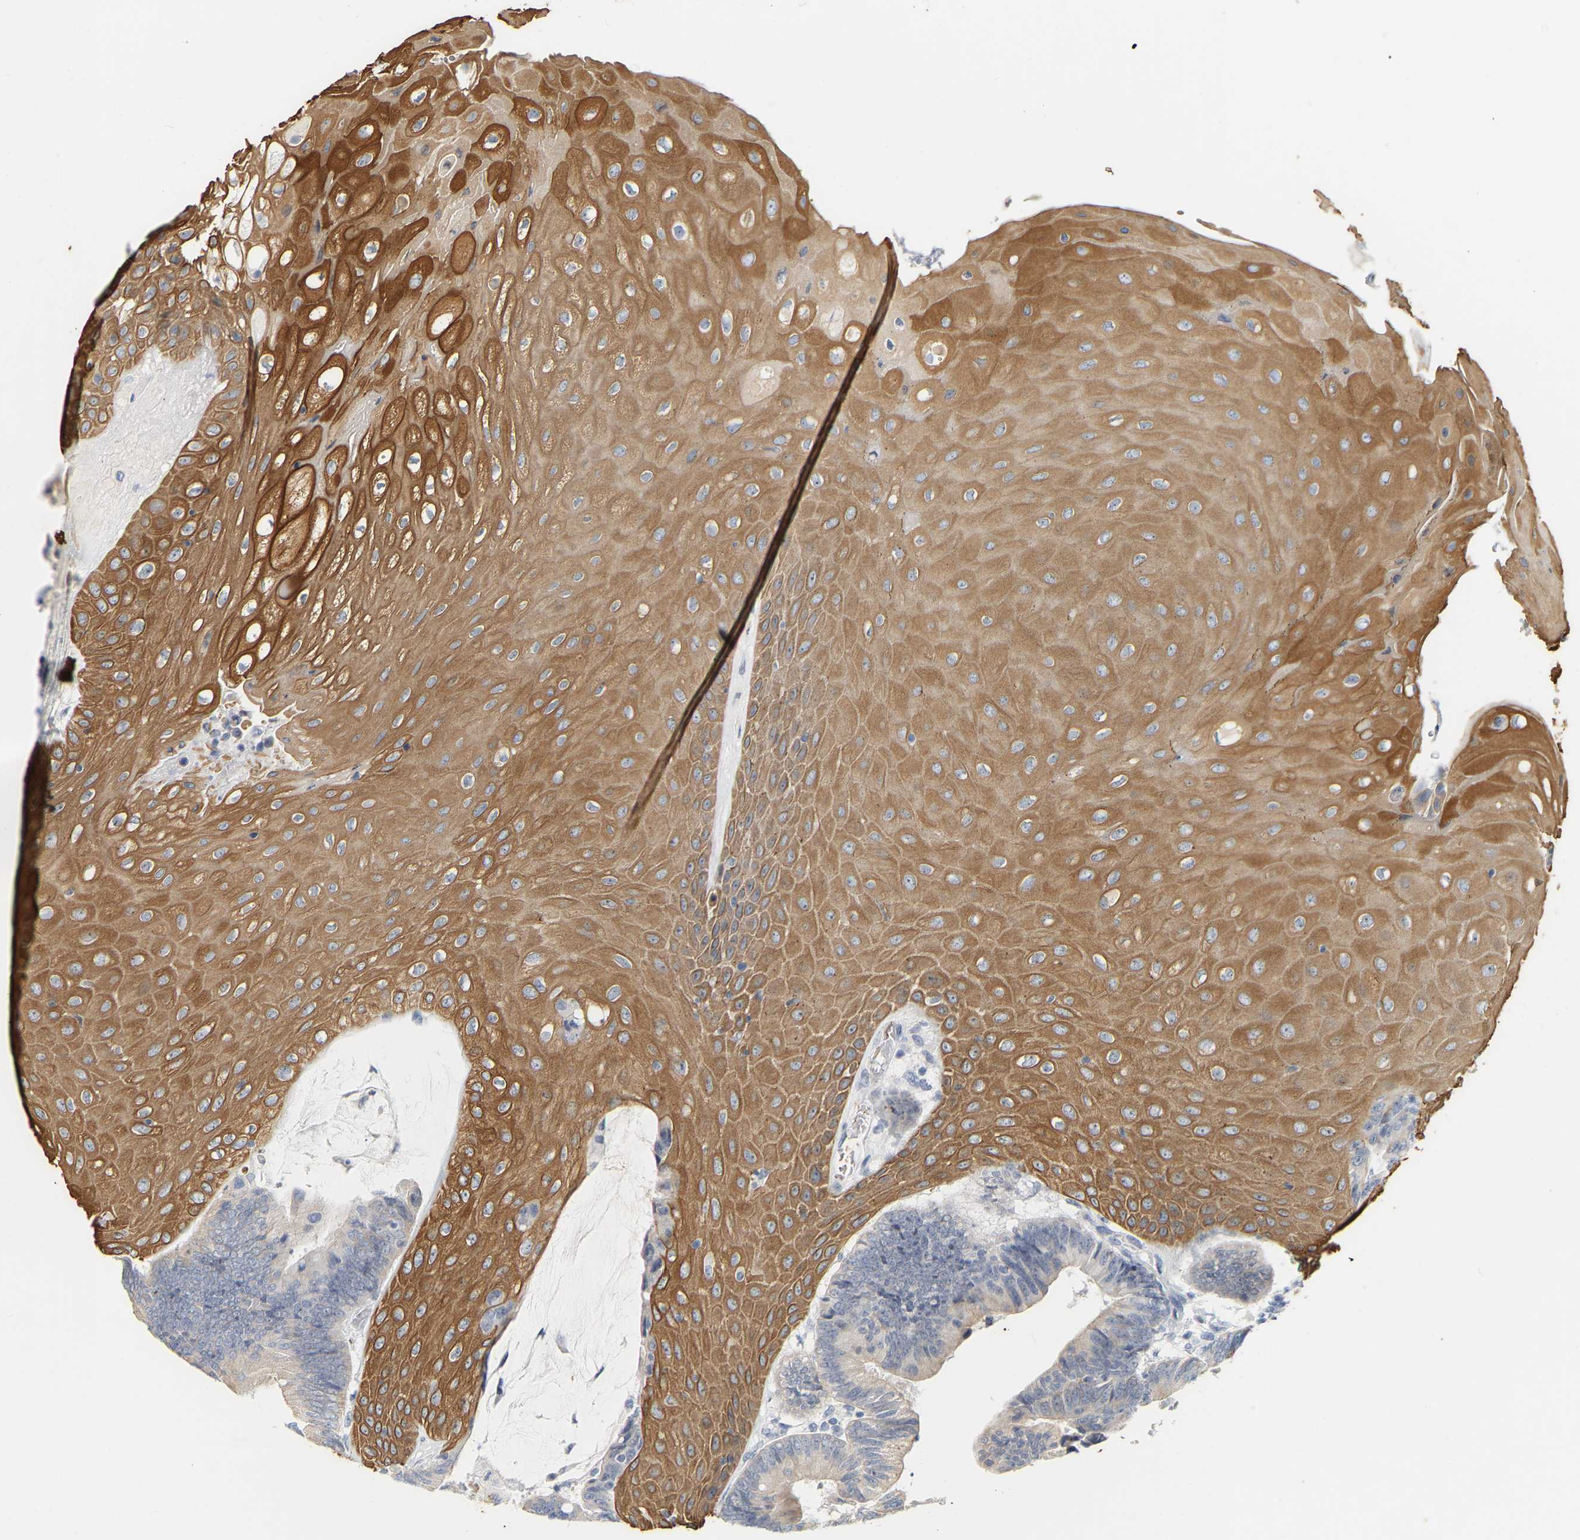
{"staining": {"intensity": "negative", "quantity": "none", "location": "none"}, "tissue": "colorectal cancer", "cell_type": "Tumor cells", "image_type": "cancer", "snomed": [{"axis": "morphology", "description": "Adenocarcinoma, NOS"}, {"axis": "topography", "description": "Rectum"}, {"axis": "topography", "description": "Anal"}], "caption": "Tumor cells show no significant staining in colorectal adenocarcinoma. Nuclei are stained in blue.", "gene": "KRT76", "patient": {"sex": "female", "age": 89}}